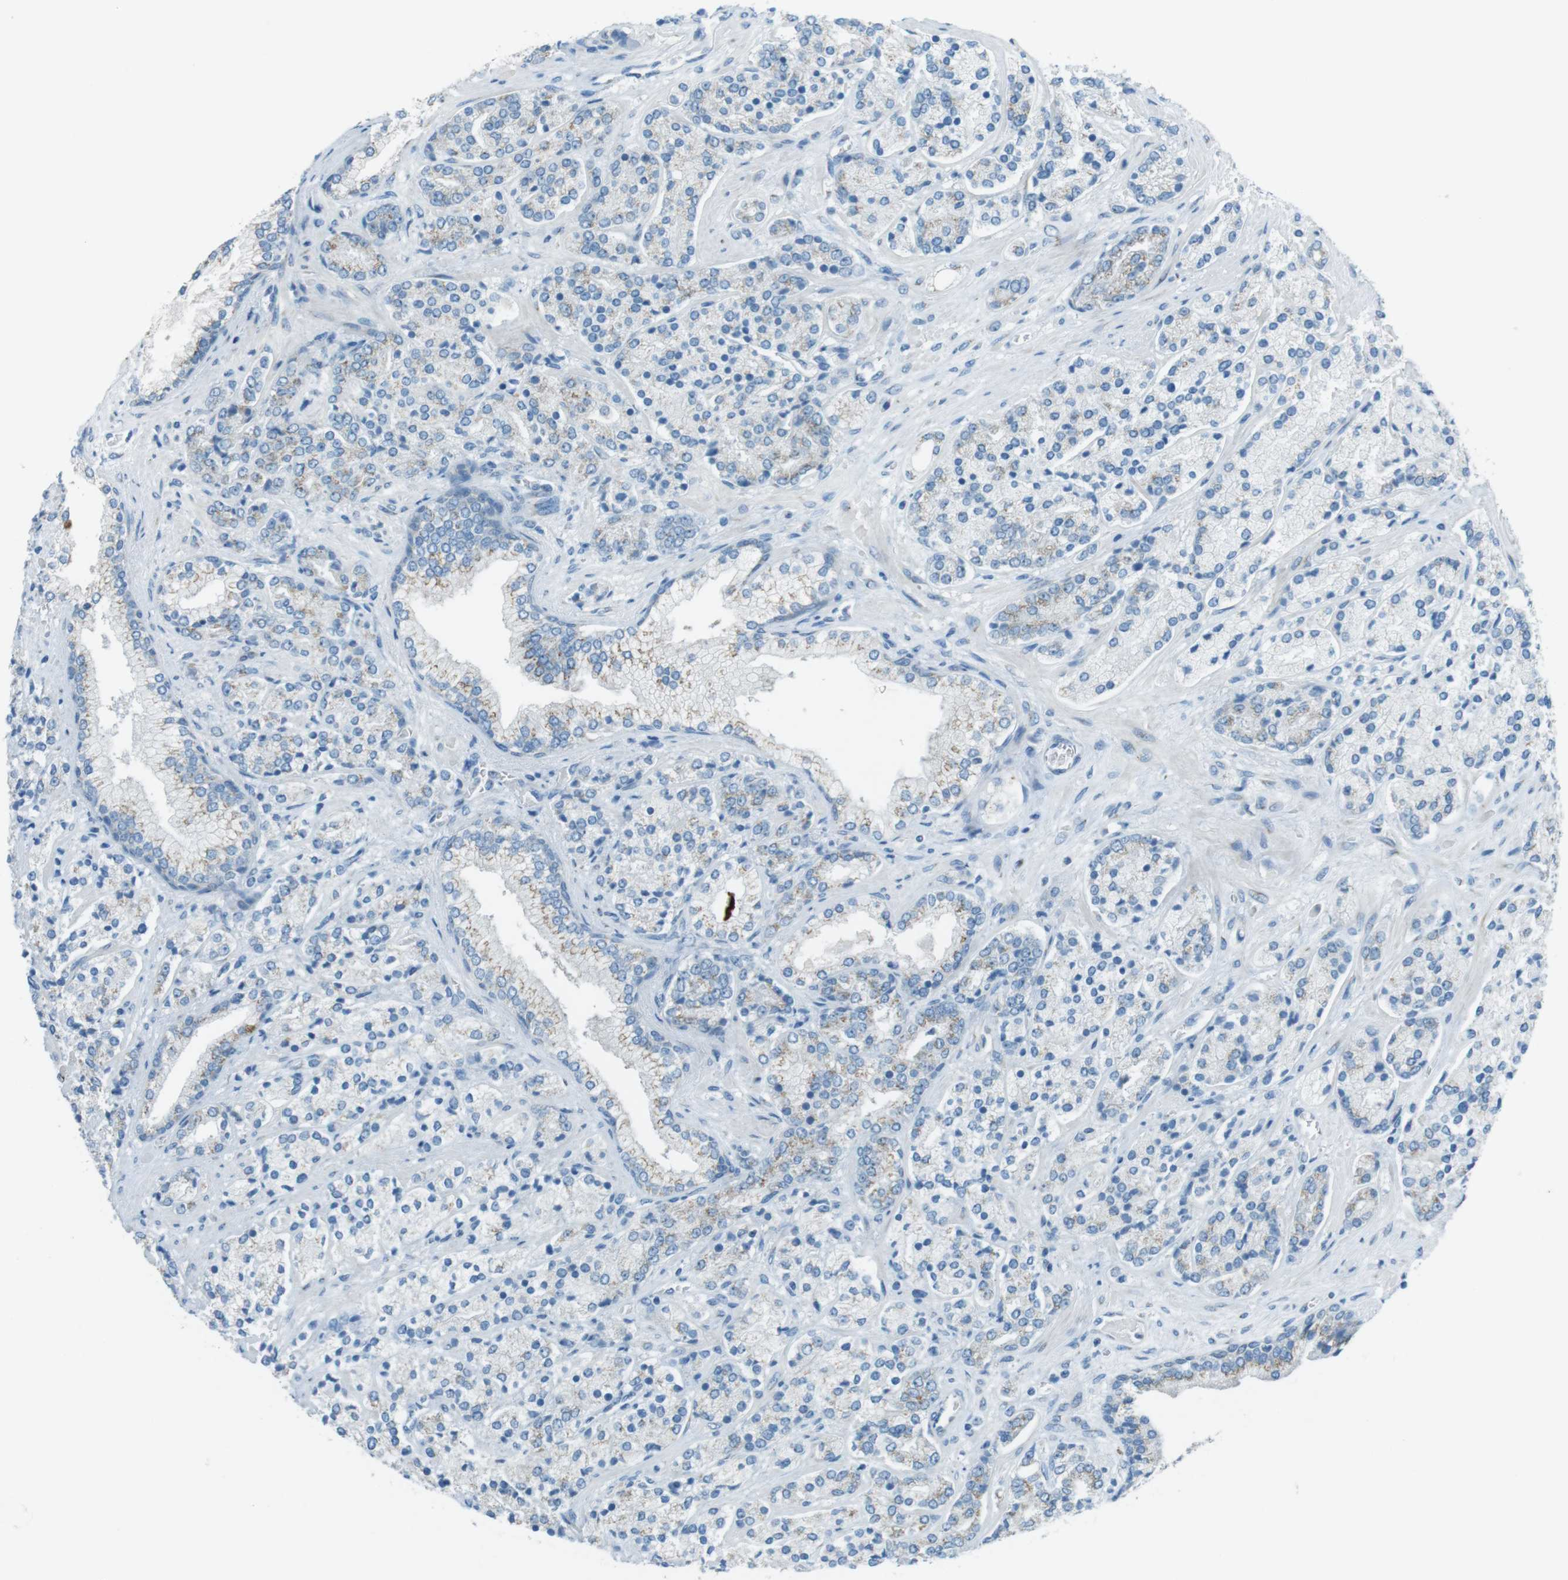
{"staining": {"intensity": "weak", "quantity": "<25%", "location": "cytoplasmic/membranous"}, "tissue": "prostate cancer", "cell_type": "Tumor cells", "image_type": "cancer", "snomed": [{"axis": "morphology", "description": "Adenocarcinoma, High grade"}, {"axis": "topography", "description": "Prostate"}], "caption": "Immunohistochemistry (IHC) photomicrograph of prostate adenocarcinoma (high-grade) stained for a protein (brown), which displays no expression in tumor cells.", "gene": "TXNDC15", "patient": {"sex": "male", "age": 71}}